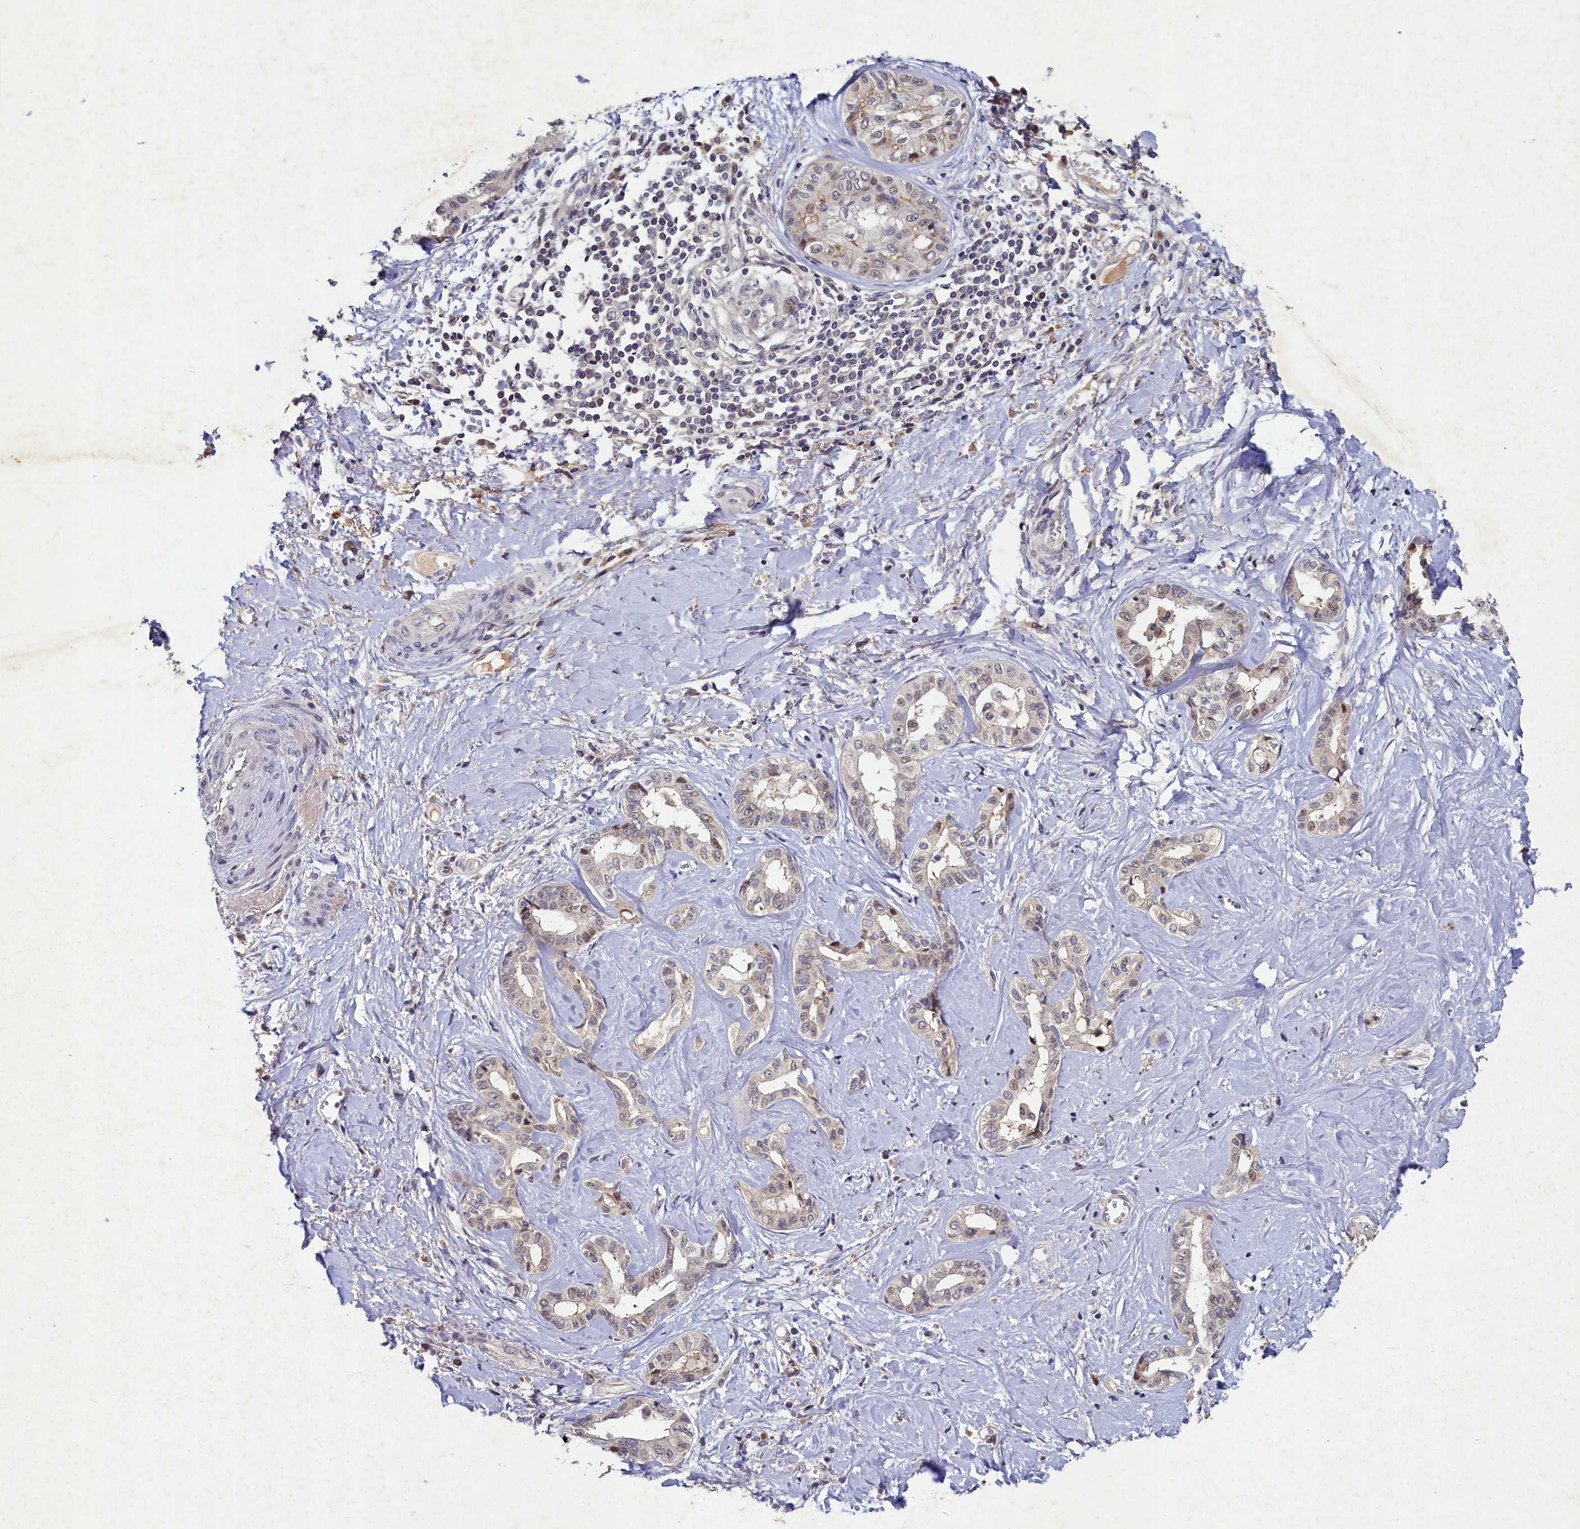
{"staining": {"intensity": "weak", "quantity": "<25%", "location": "nuclear"}, "tissue": "liver cancer", "cell_type": "Tumor cells", "image_type": "cancer", "snomed": [{"axis": "morphology", "description": "Cholangiocarcinoma"}, {"axis": "topography", "description": "Liver"}], "caption": "Immunohistochemical staining of human liver cancer (cholangiocarcinoma) exhibits no significant staining in tumor cells.", "gene": "LATS2", "patient": {"sex": "female", "age": 77}}